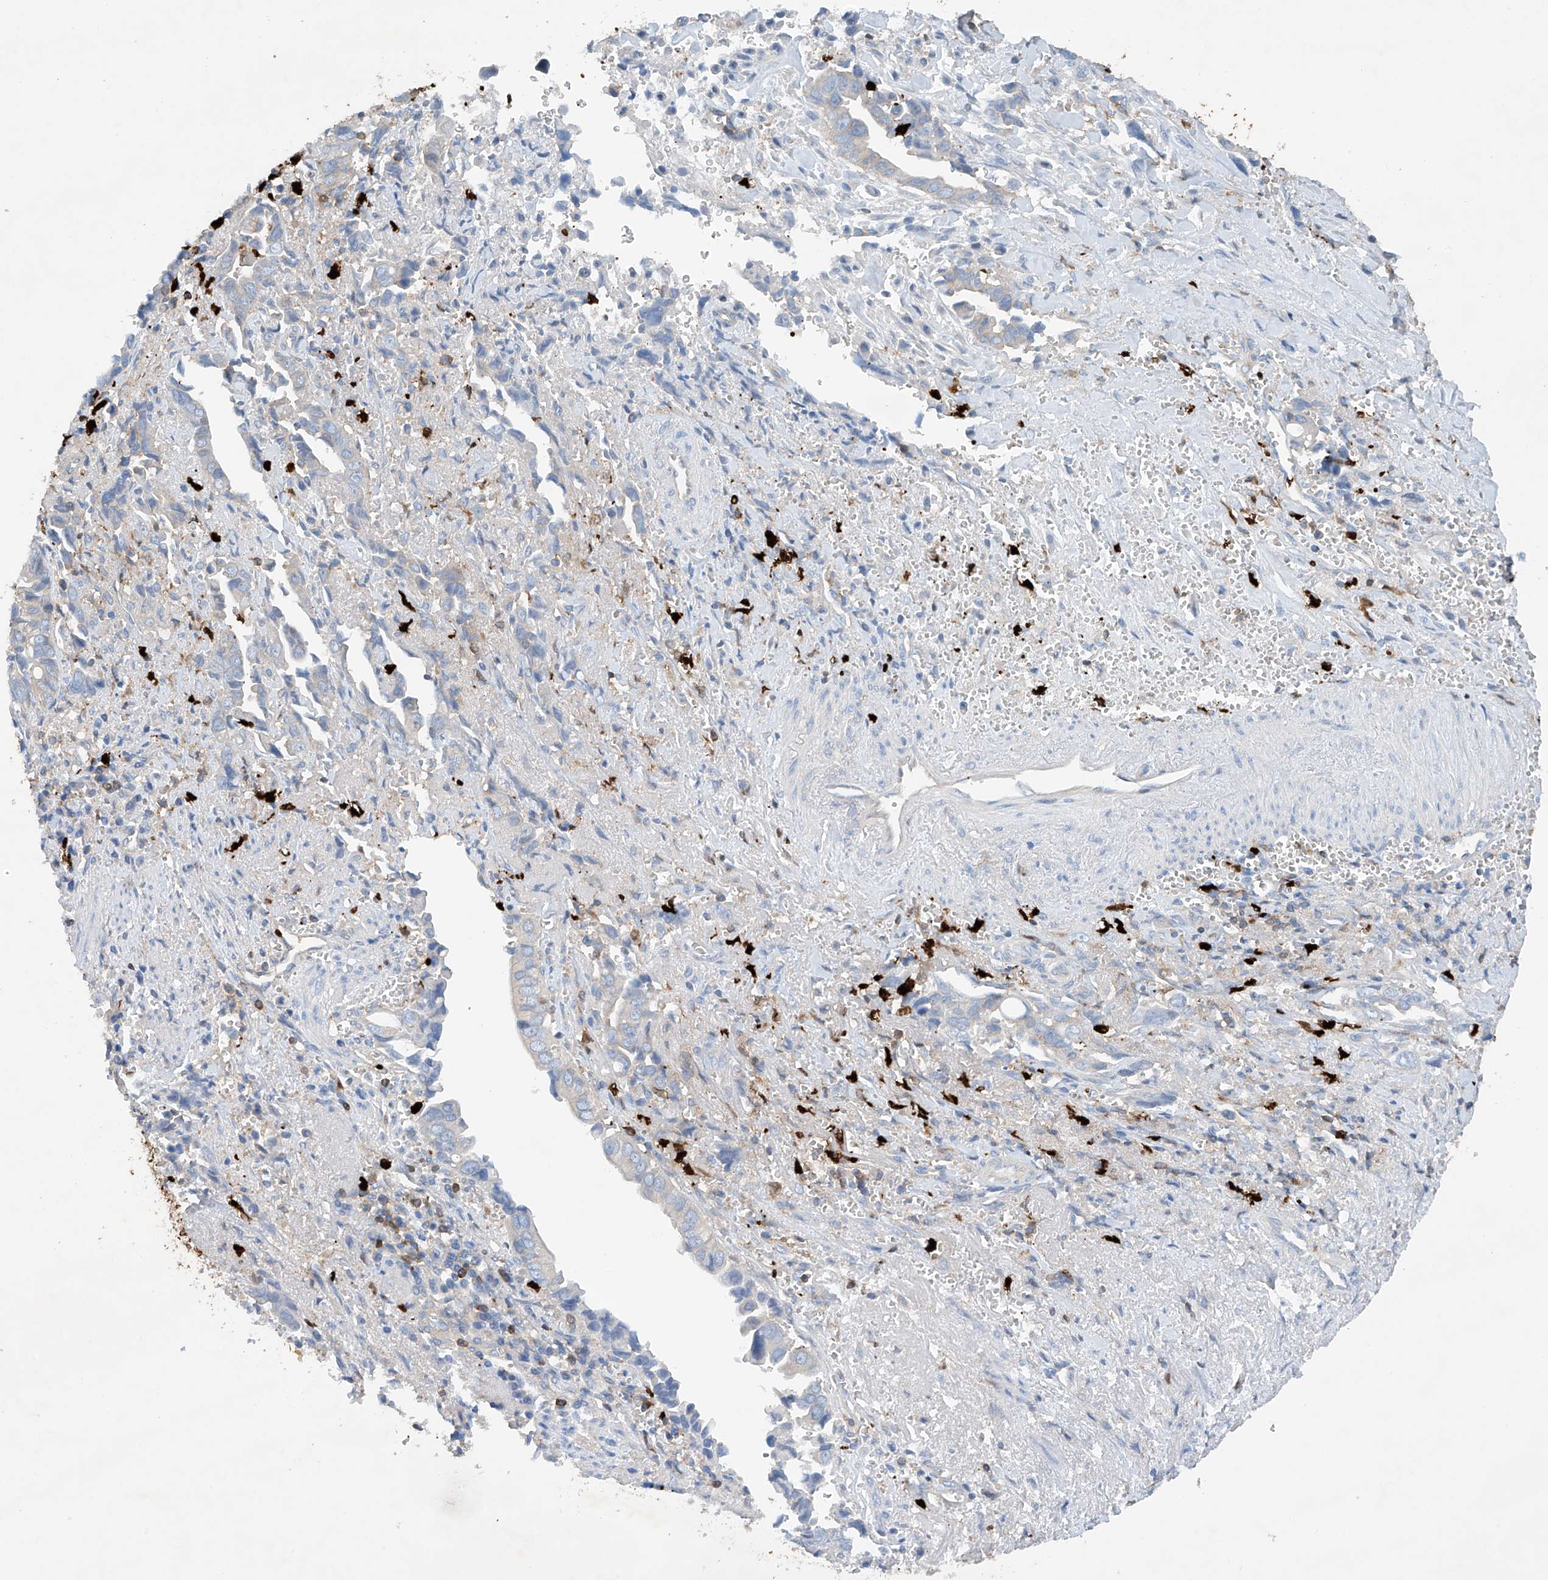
{"staining": {"intensity": "negative", "quantity": "none", "location": "none"}, "tissue": "liver cancer", "cell_type": "Tumor cells", "image_type": "cancer", "snomed": [{"axis": "morphology", "description": "Cholangiocarcinoma"}, {"axis": "topography", "description": "Liver"}], "caption": "Tumor cells show no significant positivity in cholangiocarcinoma (liver).", "gene": "PHACTR2", "patient": {"sex": "female", "age": 79}}